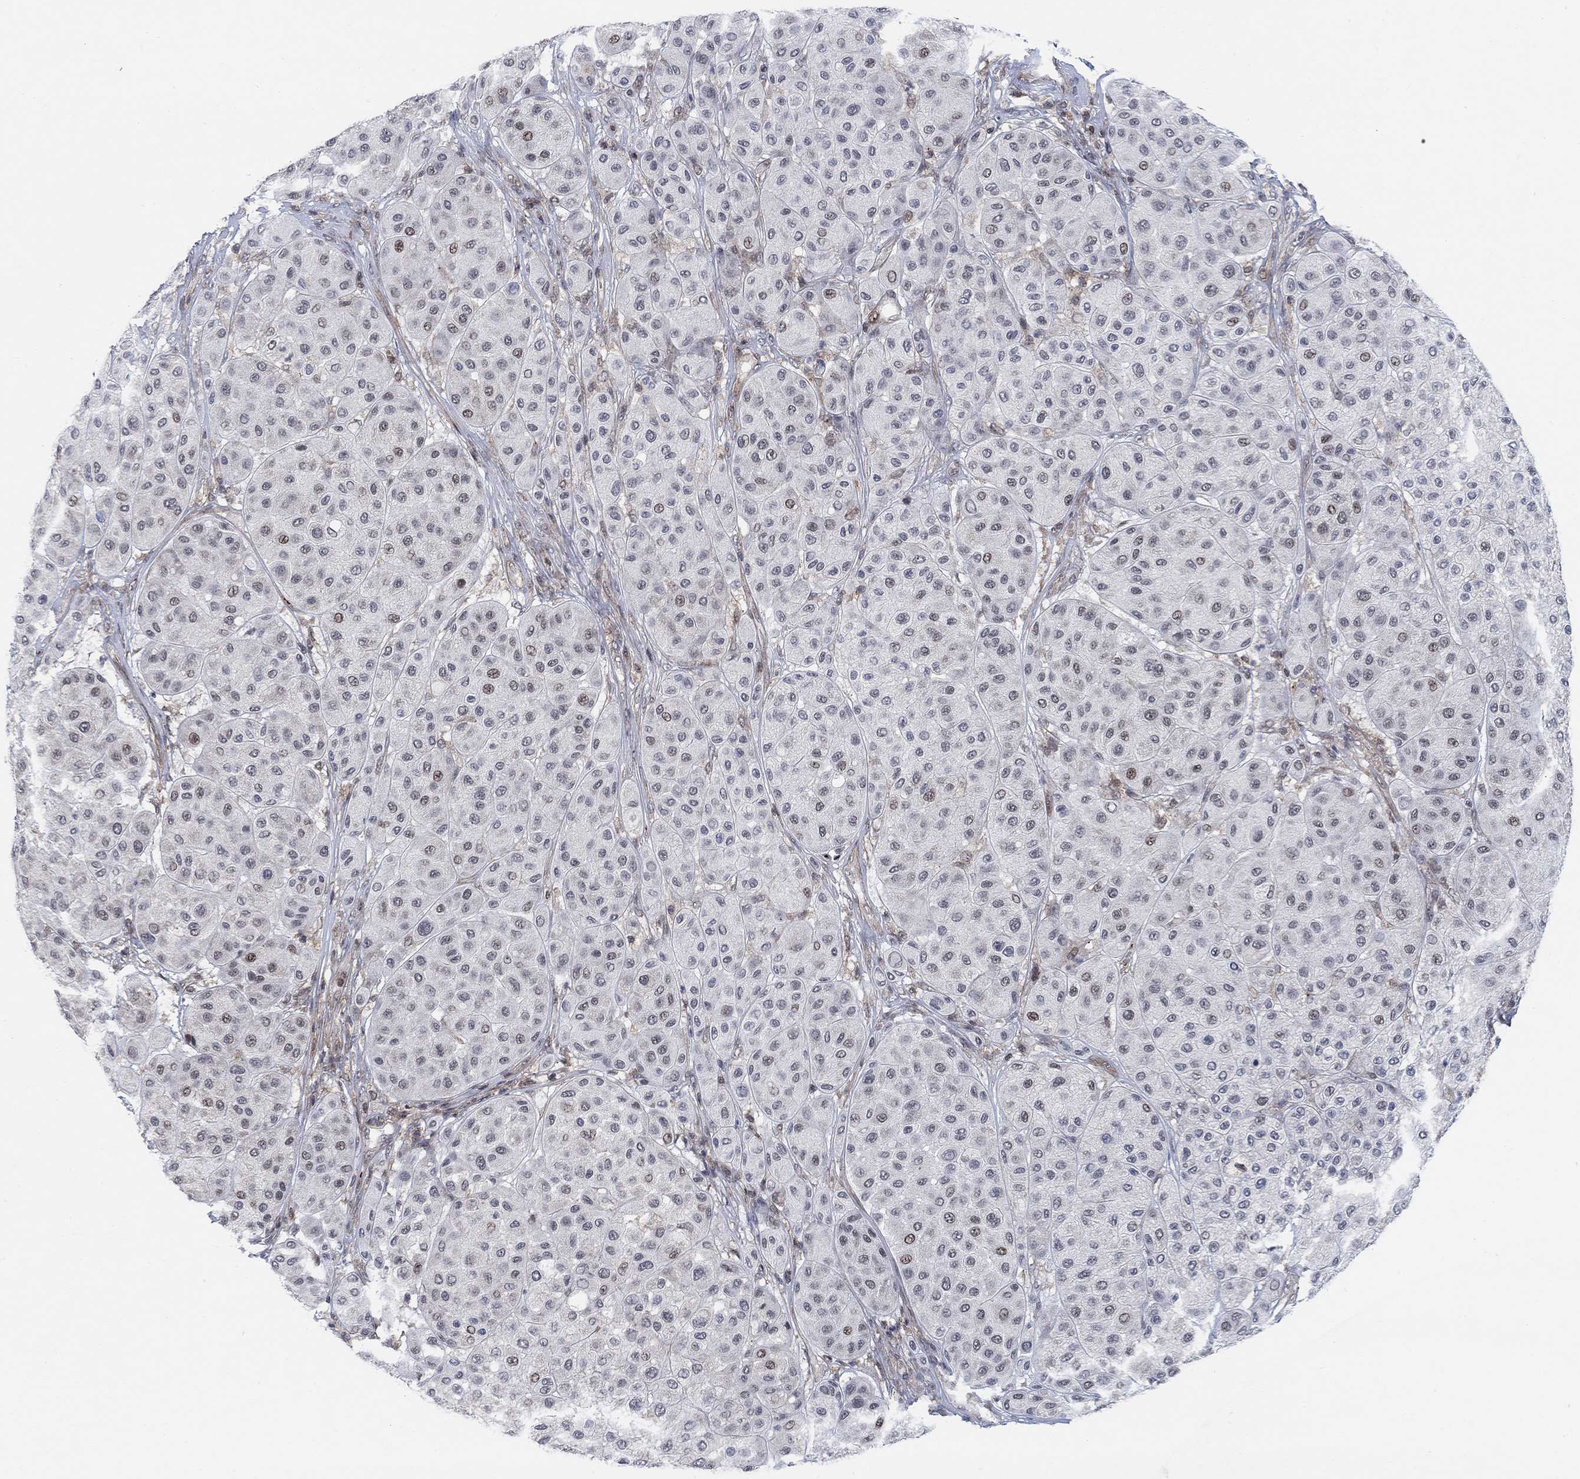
{"staining": {"intensity": "moderate", "quantity": "<25%", "location": "nuclear"}, "tissue": "melanoma", "cell_type": "Tumor cells", "image_type": "cancer", "snomed": [{"axis": "morphology", "description": "Malignant melanoma, Metastatic site"}, {"axis": "topography", "description": "Smooth muscle"}], "caption": "Immunohistochemistry (IHC) of human malignant melanoma (metastatic site) demonstrates low levels of moderate nuclear staining in approximately <25% of tumor cells.", "gene": "PWWP2B", "patient": {"sex": "male", "age": 41}}